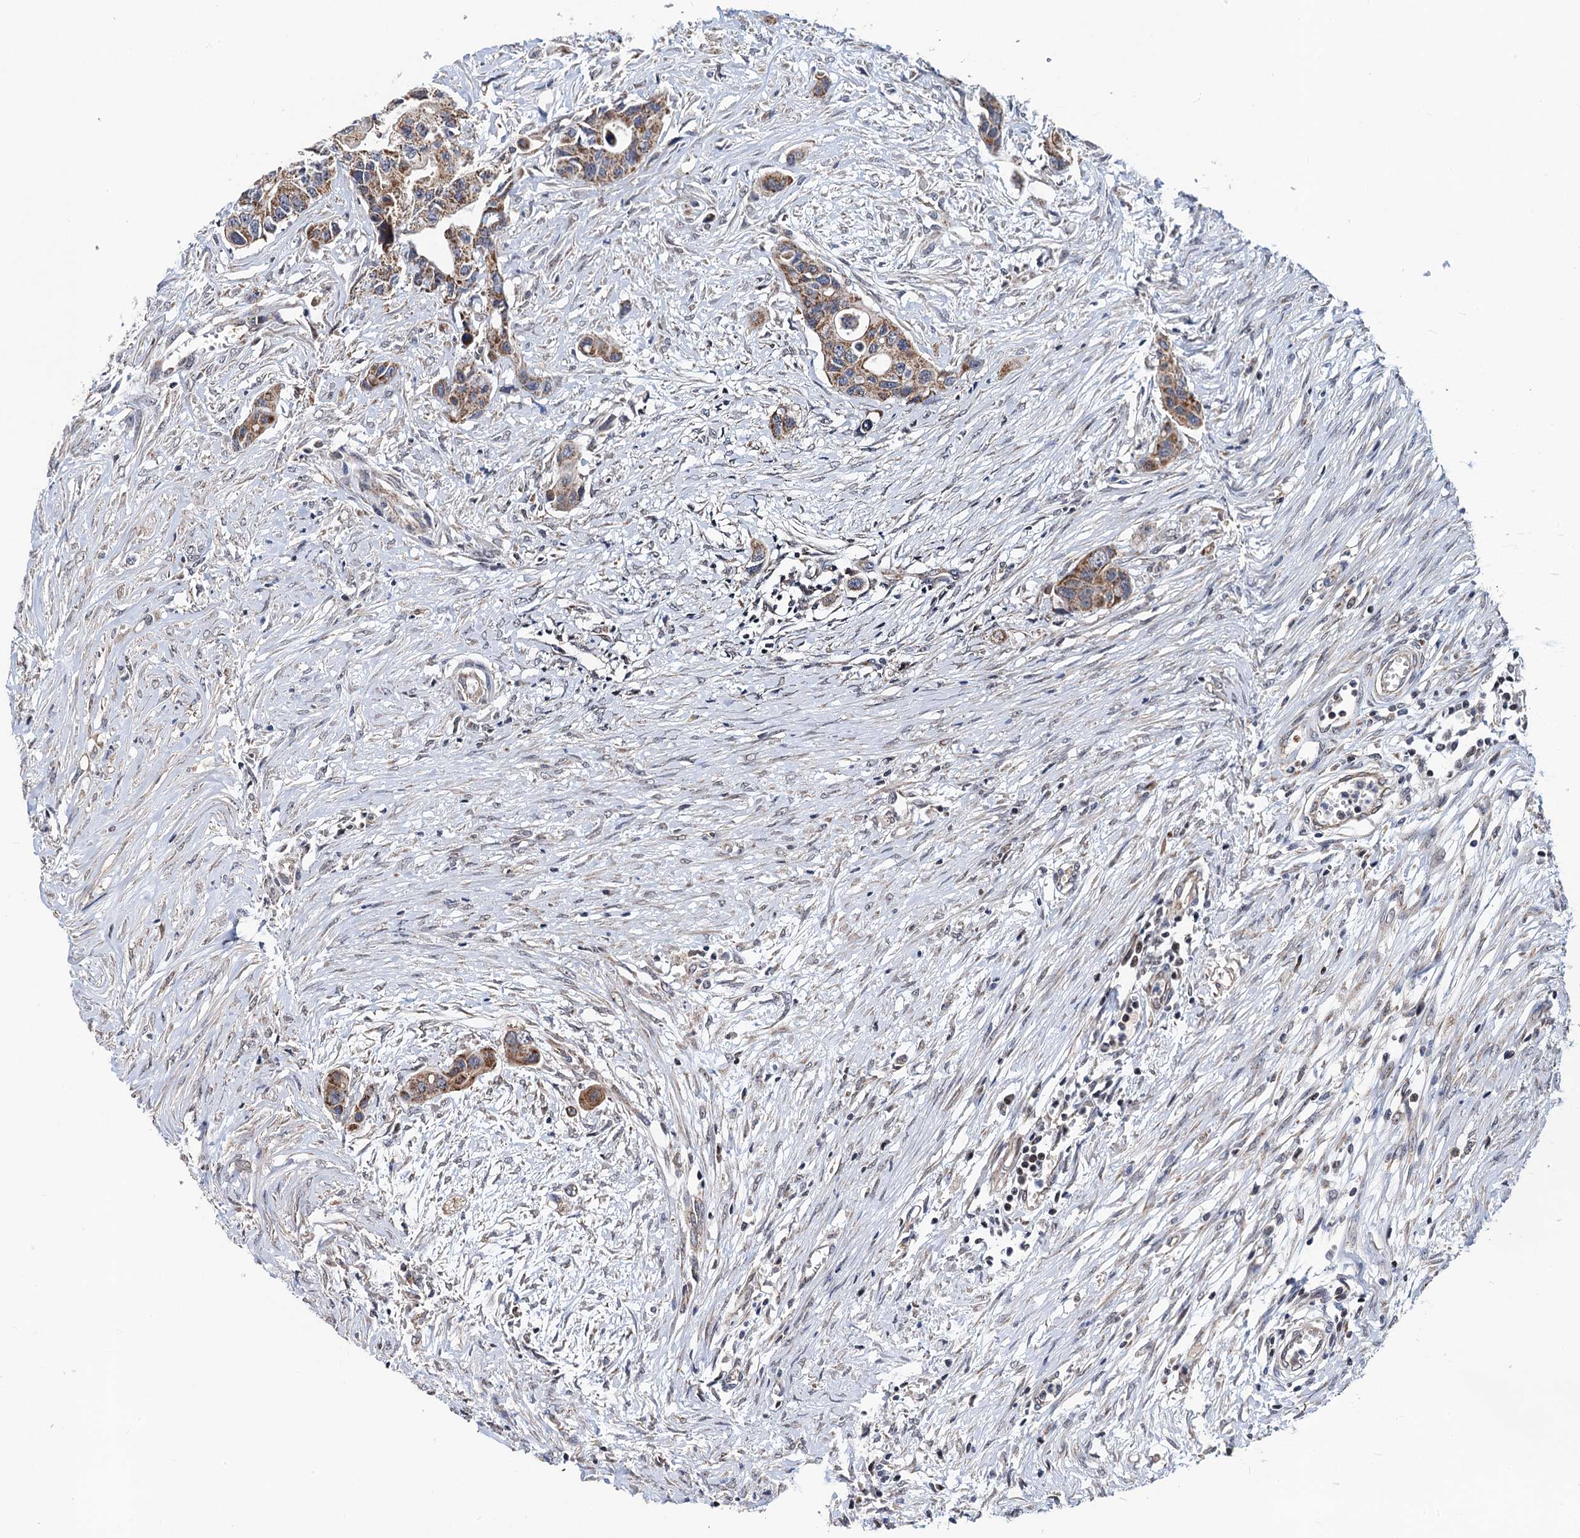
{"staining": {"intensity": "moderate", "quantity": ">75%", "location": "cytoplasmic/membranous"}, "tissue": "colorectal cancer", "cell_type": "Tumor cells", "image_type": "cancer", "snomed": [{"axis": "morphology", "description": "Adenocarcinoma, NOS"}, {"axis": "topography", "description": "Colon"}], "caption": "High-magnification brightfield microscopy of adenocarcinoma (colorectal) stained with DAB (3,3'-diaminobenzidine) (brown) and counterstained with hematoxylin (blue). tumor cells exhibit moderate cytoplasmic/membranous expression is seen in about>75% of cells.", "gene": "PTCD3", "patient": {"sex": "male", "age": 77}}